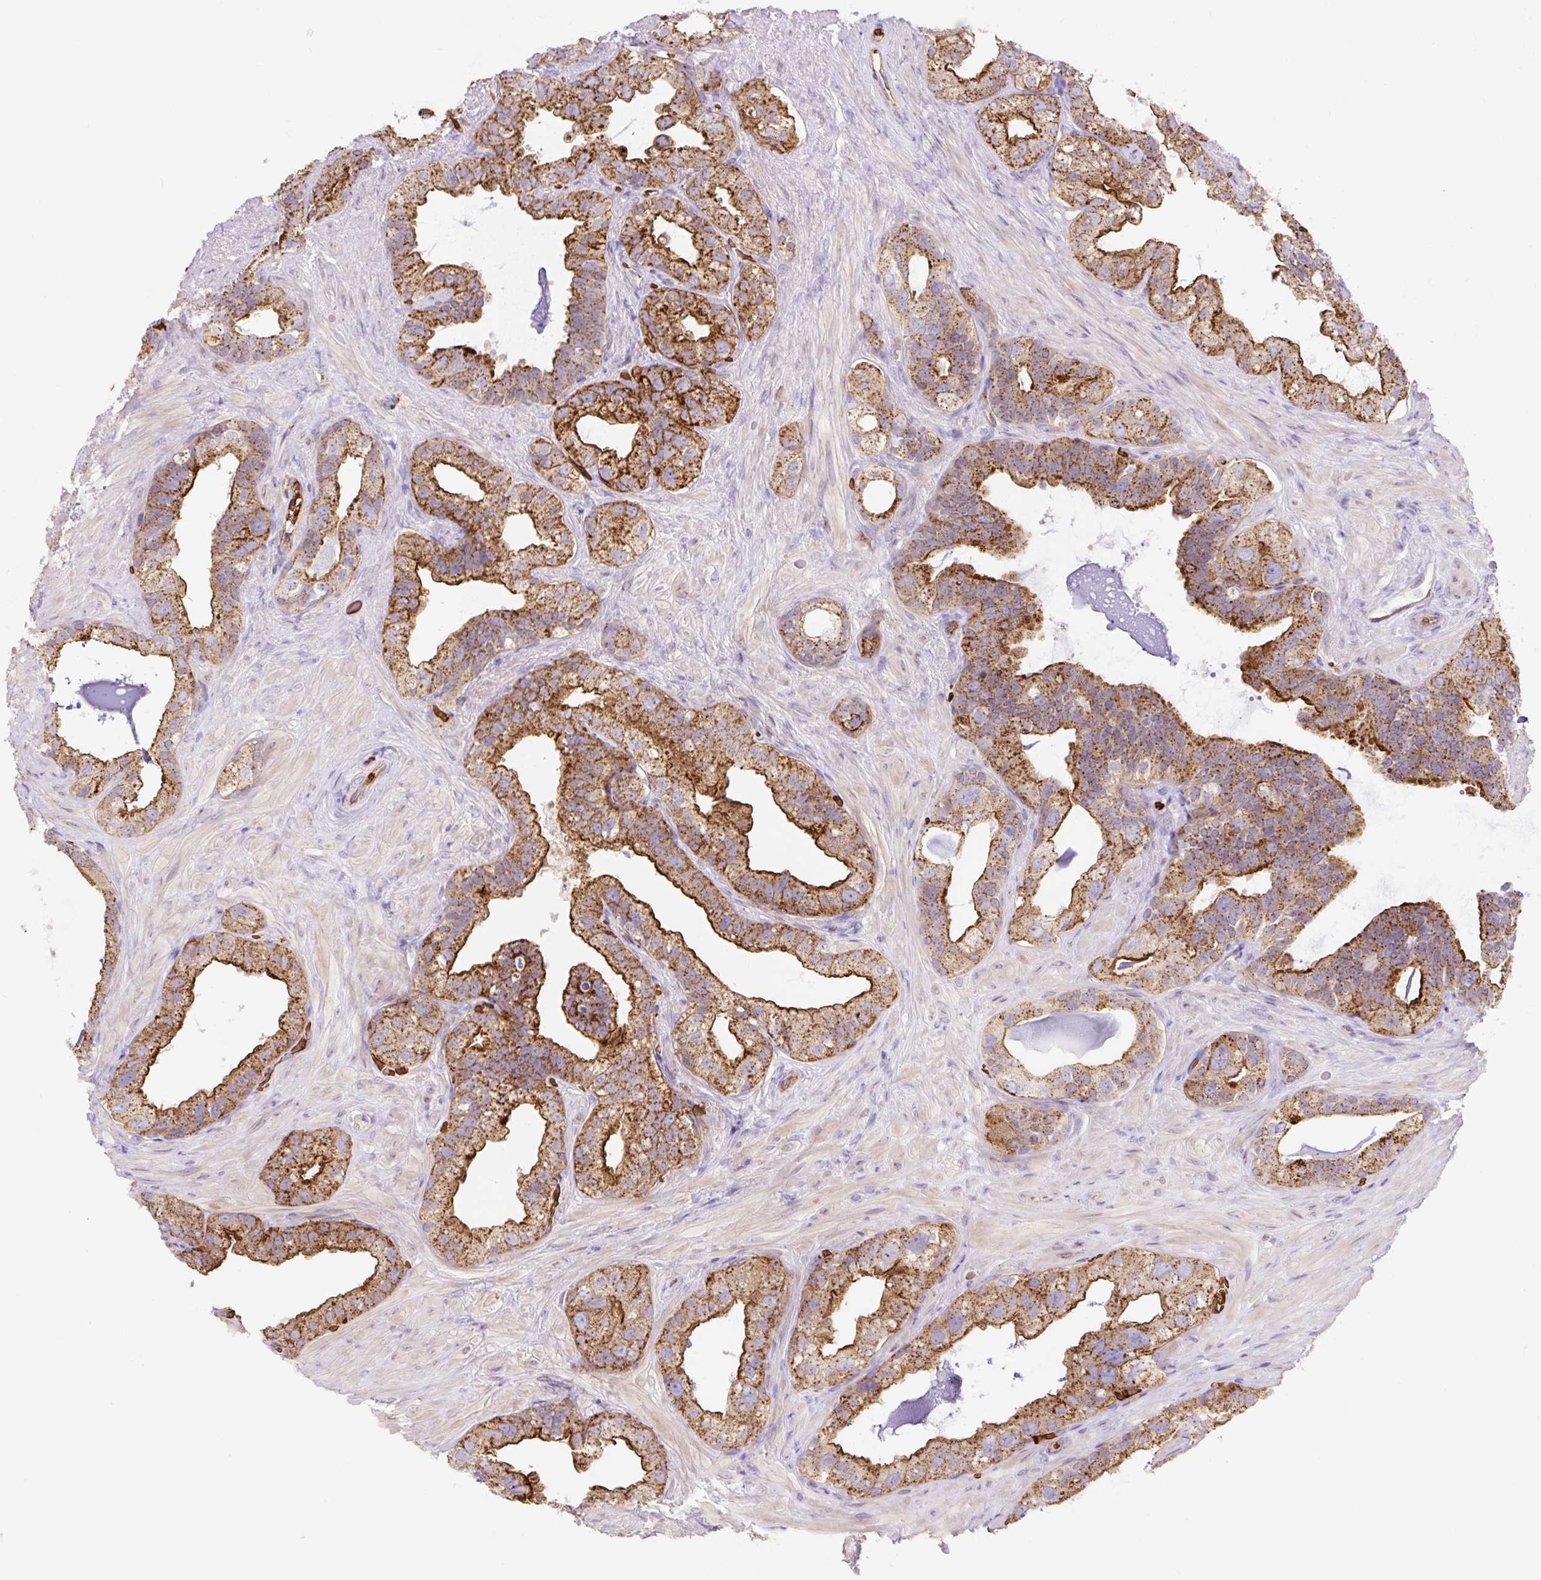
{"staining": {"intensity": "strong", "quantity": ">75%", "location": "cytoplasmic/membranous"}, "tissue": "seminal vesicle", "cell_type": "Glandular cells", "image_type": "normal", "snomed": [{"axis": "morphology", "description": "Normal tissue, NOS"}, {"axis": "topography", "description": "Seminal veicle"}, {"axis": "topography", "description": "Peripheral nerve tissue"}], "caption": "Strong cytoplasmic/membranous positivity is appreciated in about >75% of glandular cells in benign seminal vesicle. The staining was performed using DAB (3,3'-diaminobenzidine) to visualize the protein expression in brown, while the nuclei were stained in blue with hematoxylin (Magnification: 20x).", "gene": "HIP1R", "patient": {"sex": "male", "age": 76}}